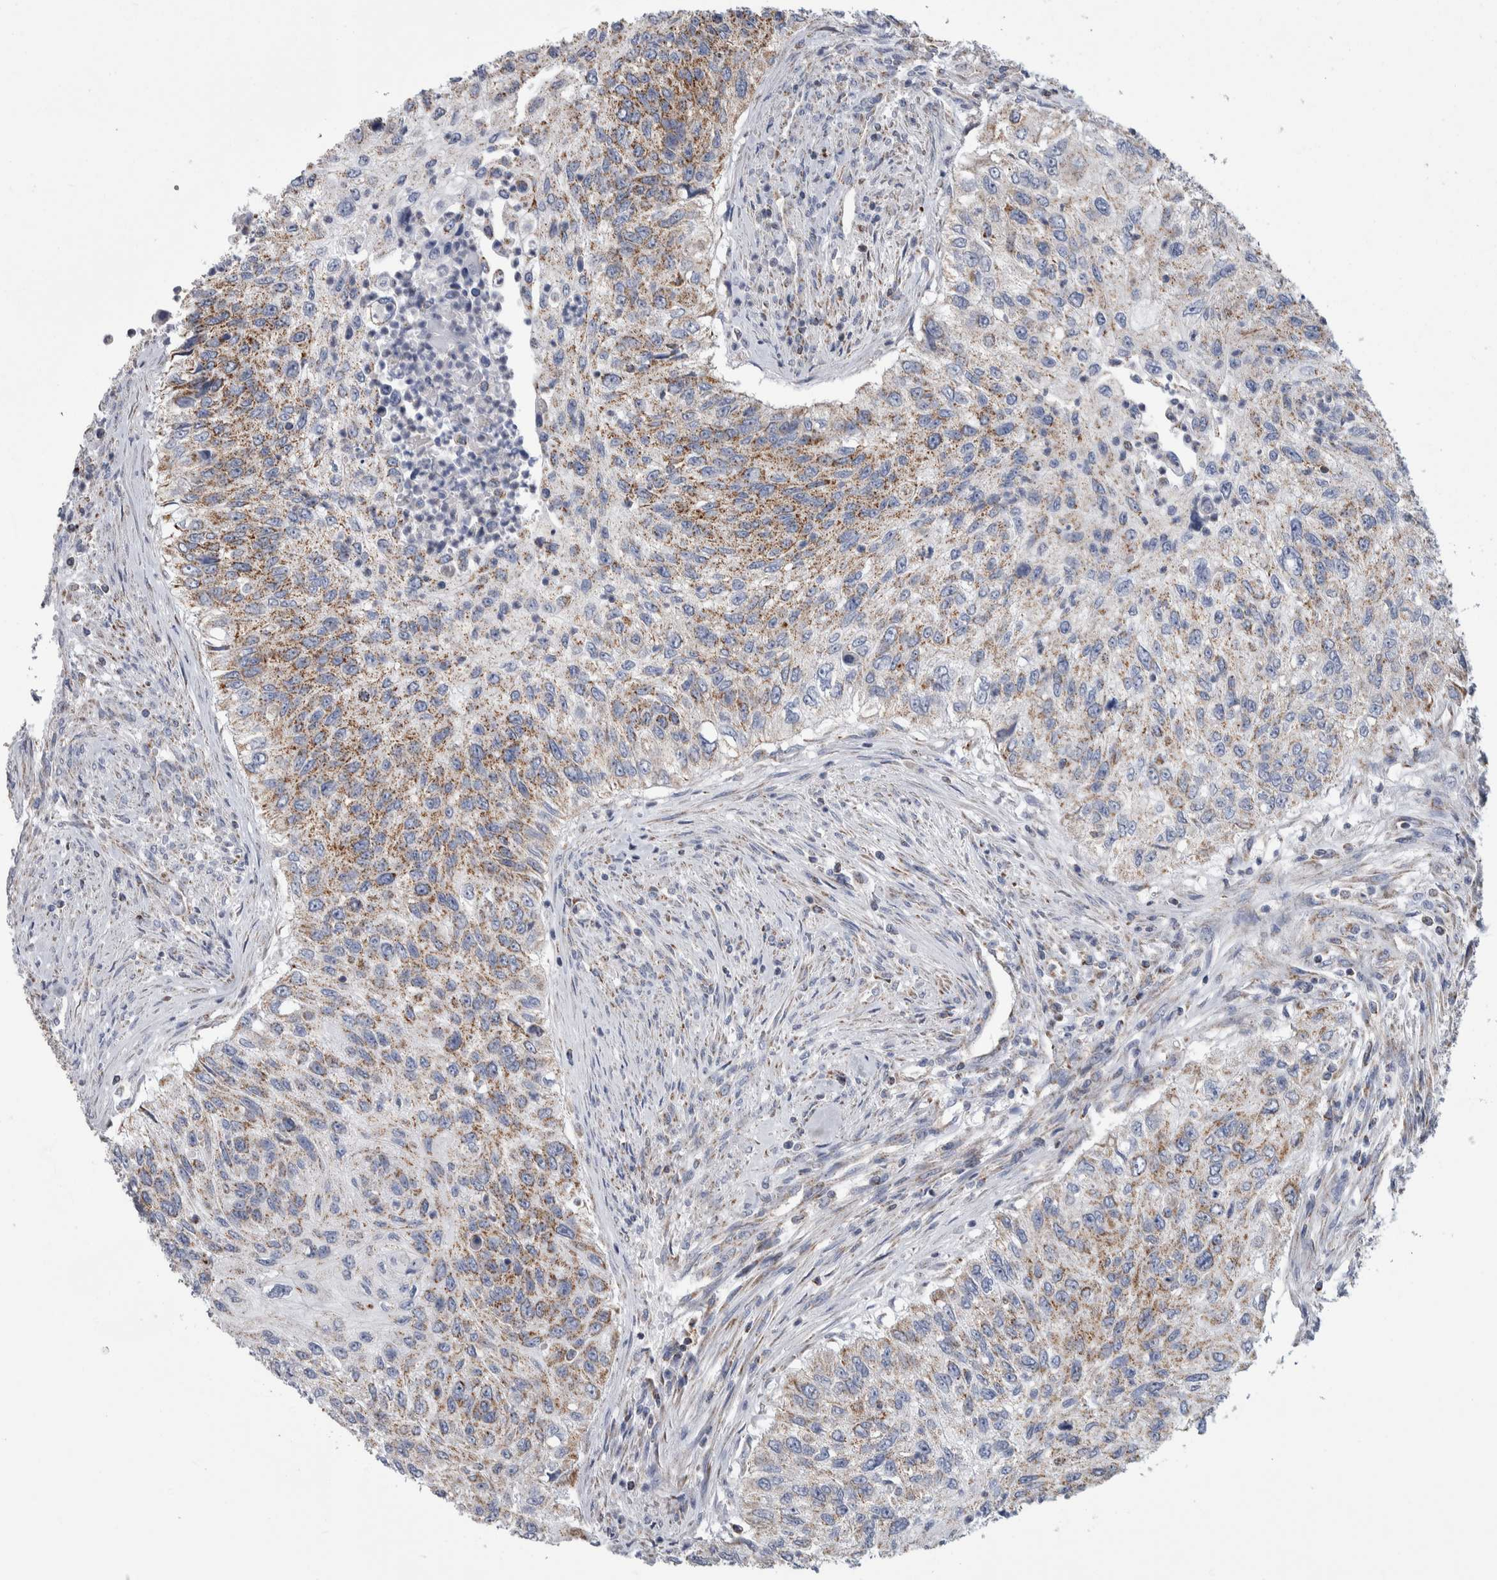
{"staining": {"intensity": "moderate", "quantity": ">75%", "location": "cytoplasmic/membranous"}, "tissue": "urothelial cancer", "cell_type": "Tumor cells", "image_type": "cancer", "snomed": [{"axis": "morphology", "description": "Urothelial carcinoma, High grade"}, {"axis": "topography", "description": "Urinary bladder"}], "caption": "Moderate cytoplasmic/membranous positivity for a protein is seen in about >75% of tumor cells of urothelial carcinoma (high-grade) using IHC.", "gene": "ETFA", "patient": {"sex": "female", "age": 60}}